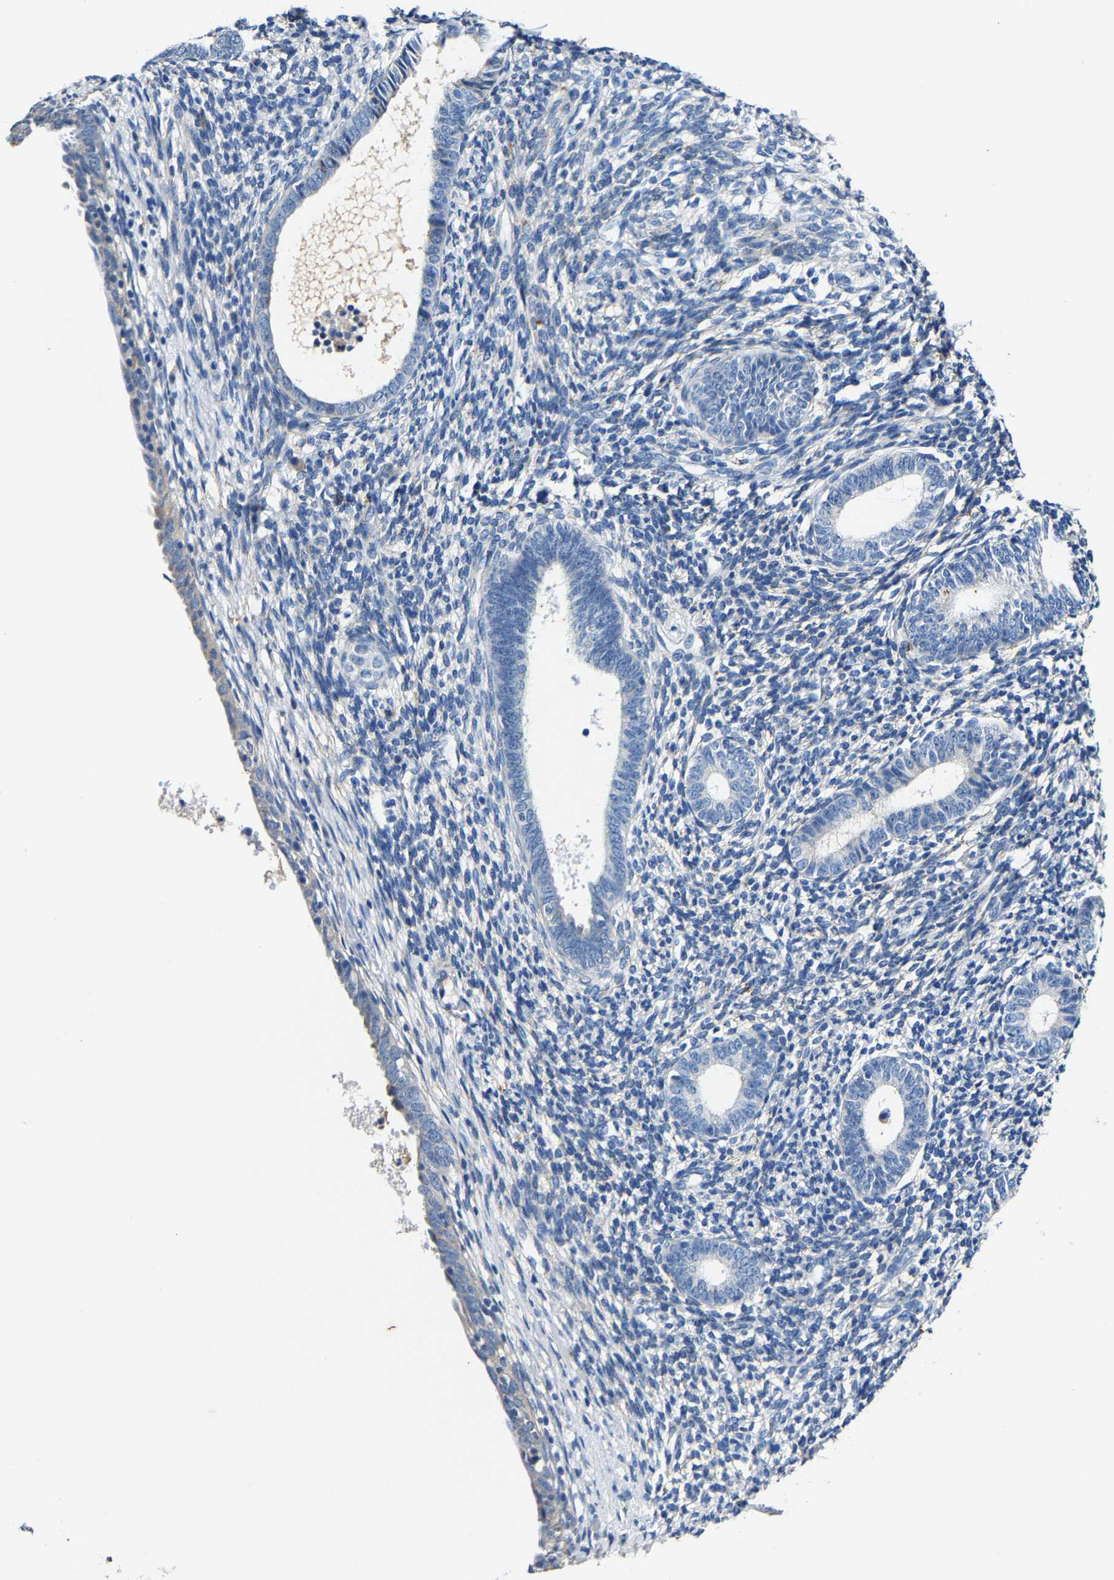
{"staining": {"intensity": "negative", "quantity": "none", "location": "none"}, "tissue": "endometrium", "cell_type": "Cells in endometrial stroma", "image_type": "normal", "snomed": [{"axis": "morphology", "description": "Normal tissue, NOS"}, {"axis": "morphology", "description": "Adenocarcinoma, NOS"}, {"axis": "topography", "description": "Endometrium"}], "caption": "Immunohistochemistry micrograph of benign endometrium stained for a protein (brown), which demonstrates no positivity in cells in endometrial stroma. The staining is performed using DAB (3,3'-diaminobenzidine) brown chromogen with nuclei counter-stained in using hematoxylin.", "gene": "SLC25A25", "patient": {"sex": "female", "age": 57}}